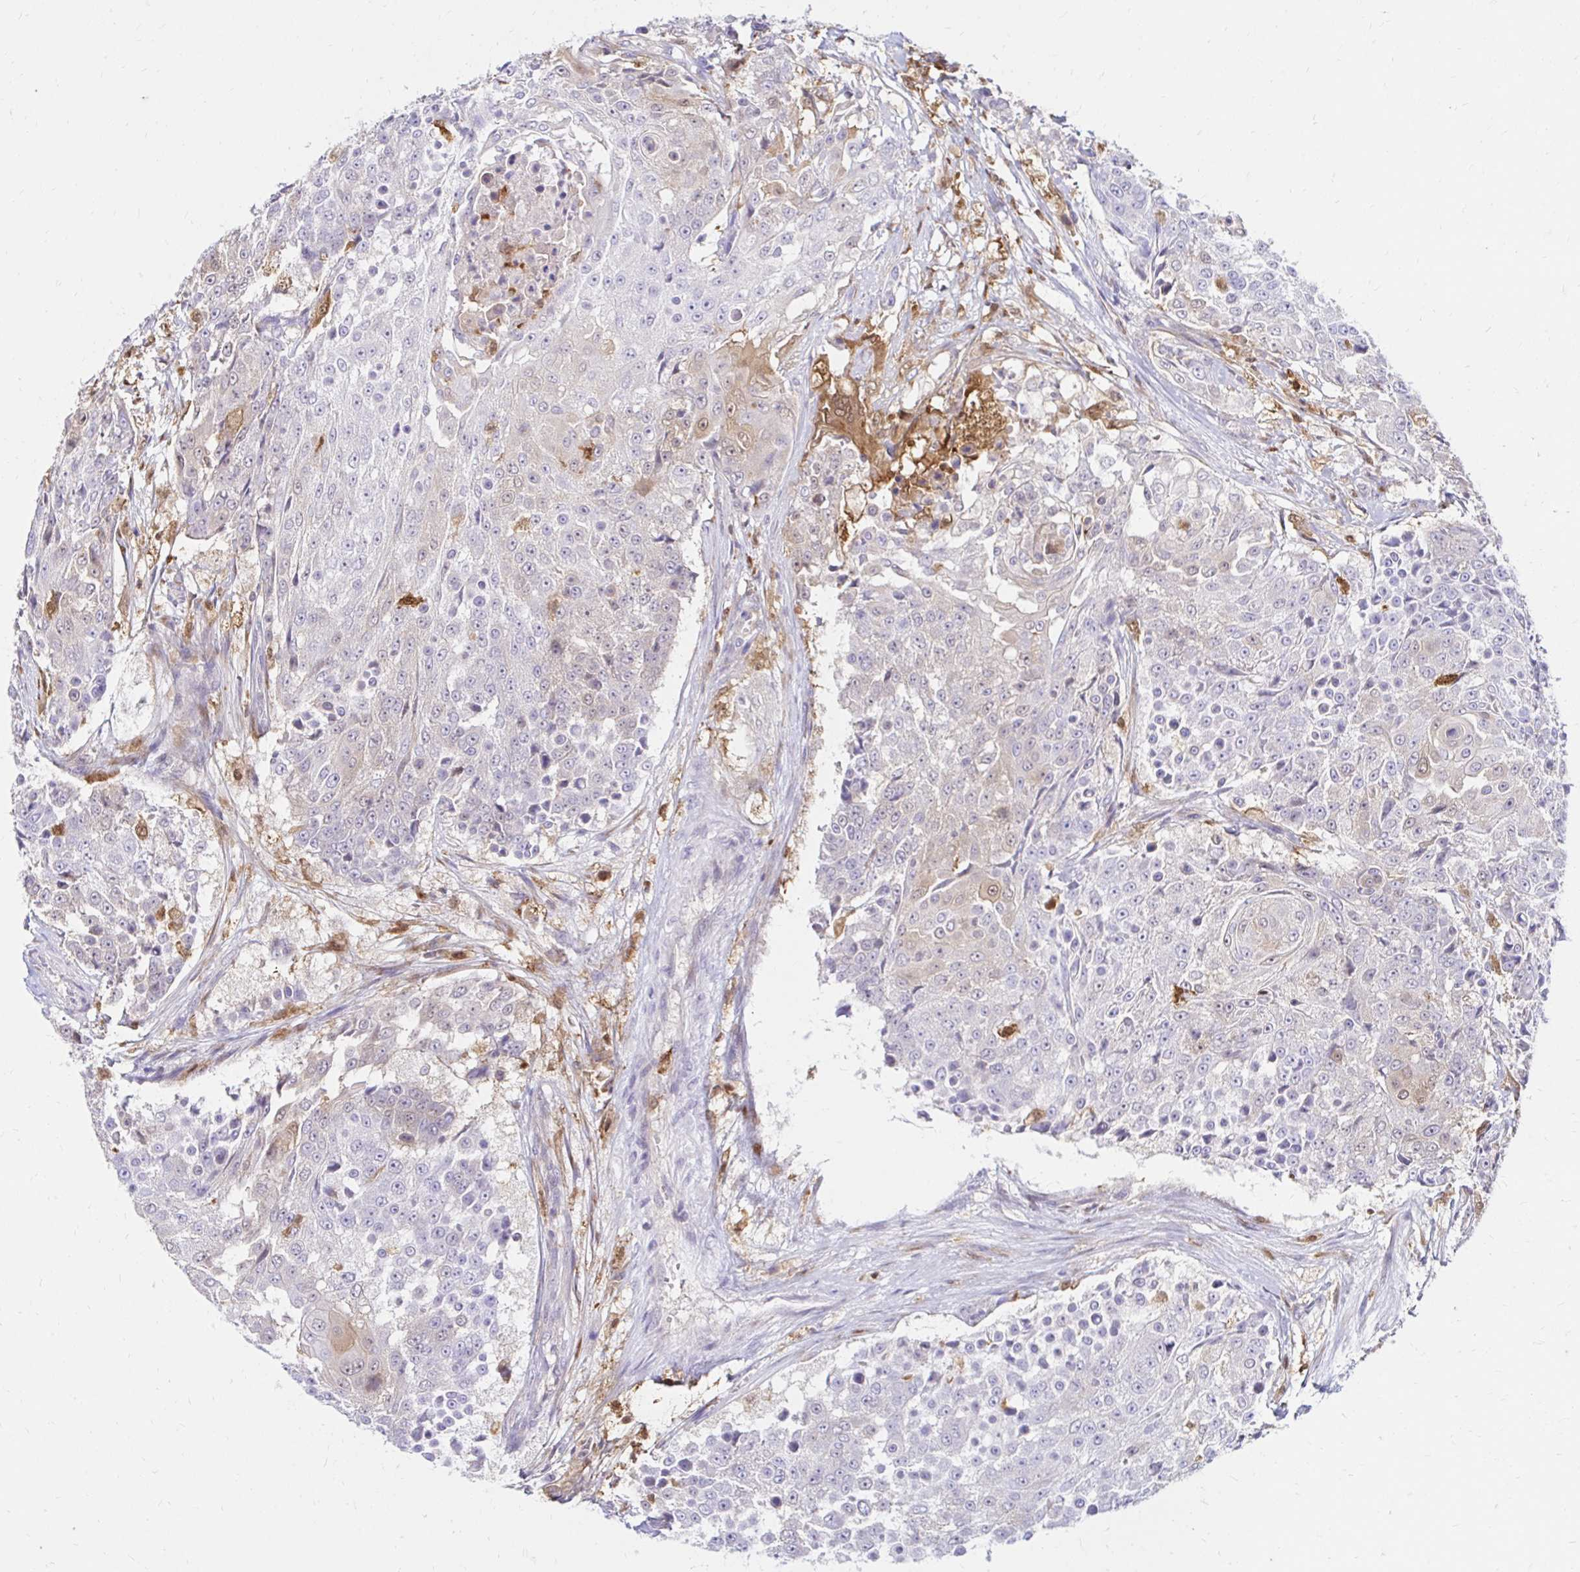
{"staining": {"intensity": "weak", "quantity": "<25%", "location": "cytoplasmic/membranous"}, "tissue": "urothelial cancer", "cell_type": "Tumor cells", "image_type": "cancer", "snomed": [{"axis": "morphology", "description": "Urothelial carcinoma, High grade"}, {"axis": "topography", "description": "Urinary bladder"}], "caption": "This is an immunohistochemistry histopathology image of human urothelial cancer. There is no staining in tumor cells.", "gene": "PYCARD", "patient": {"sex": "female", "age": 63}}